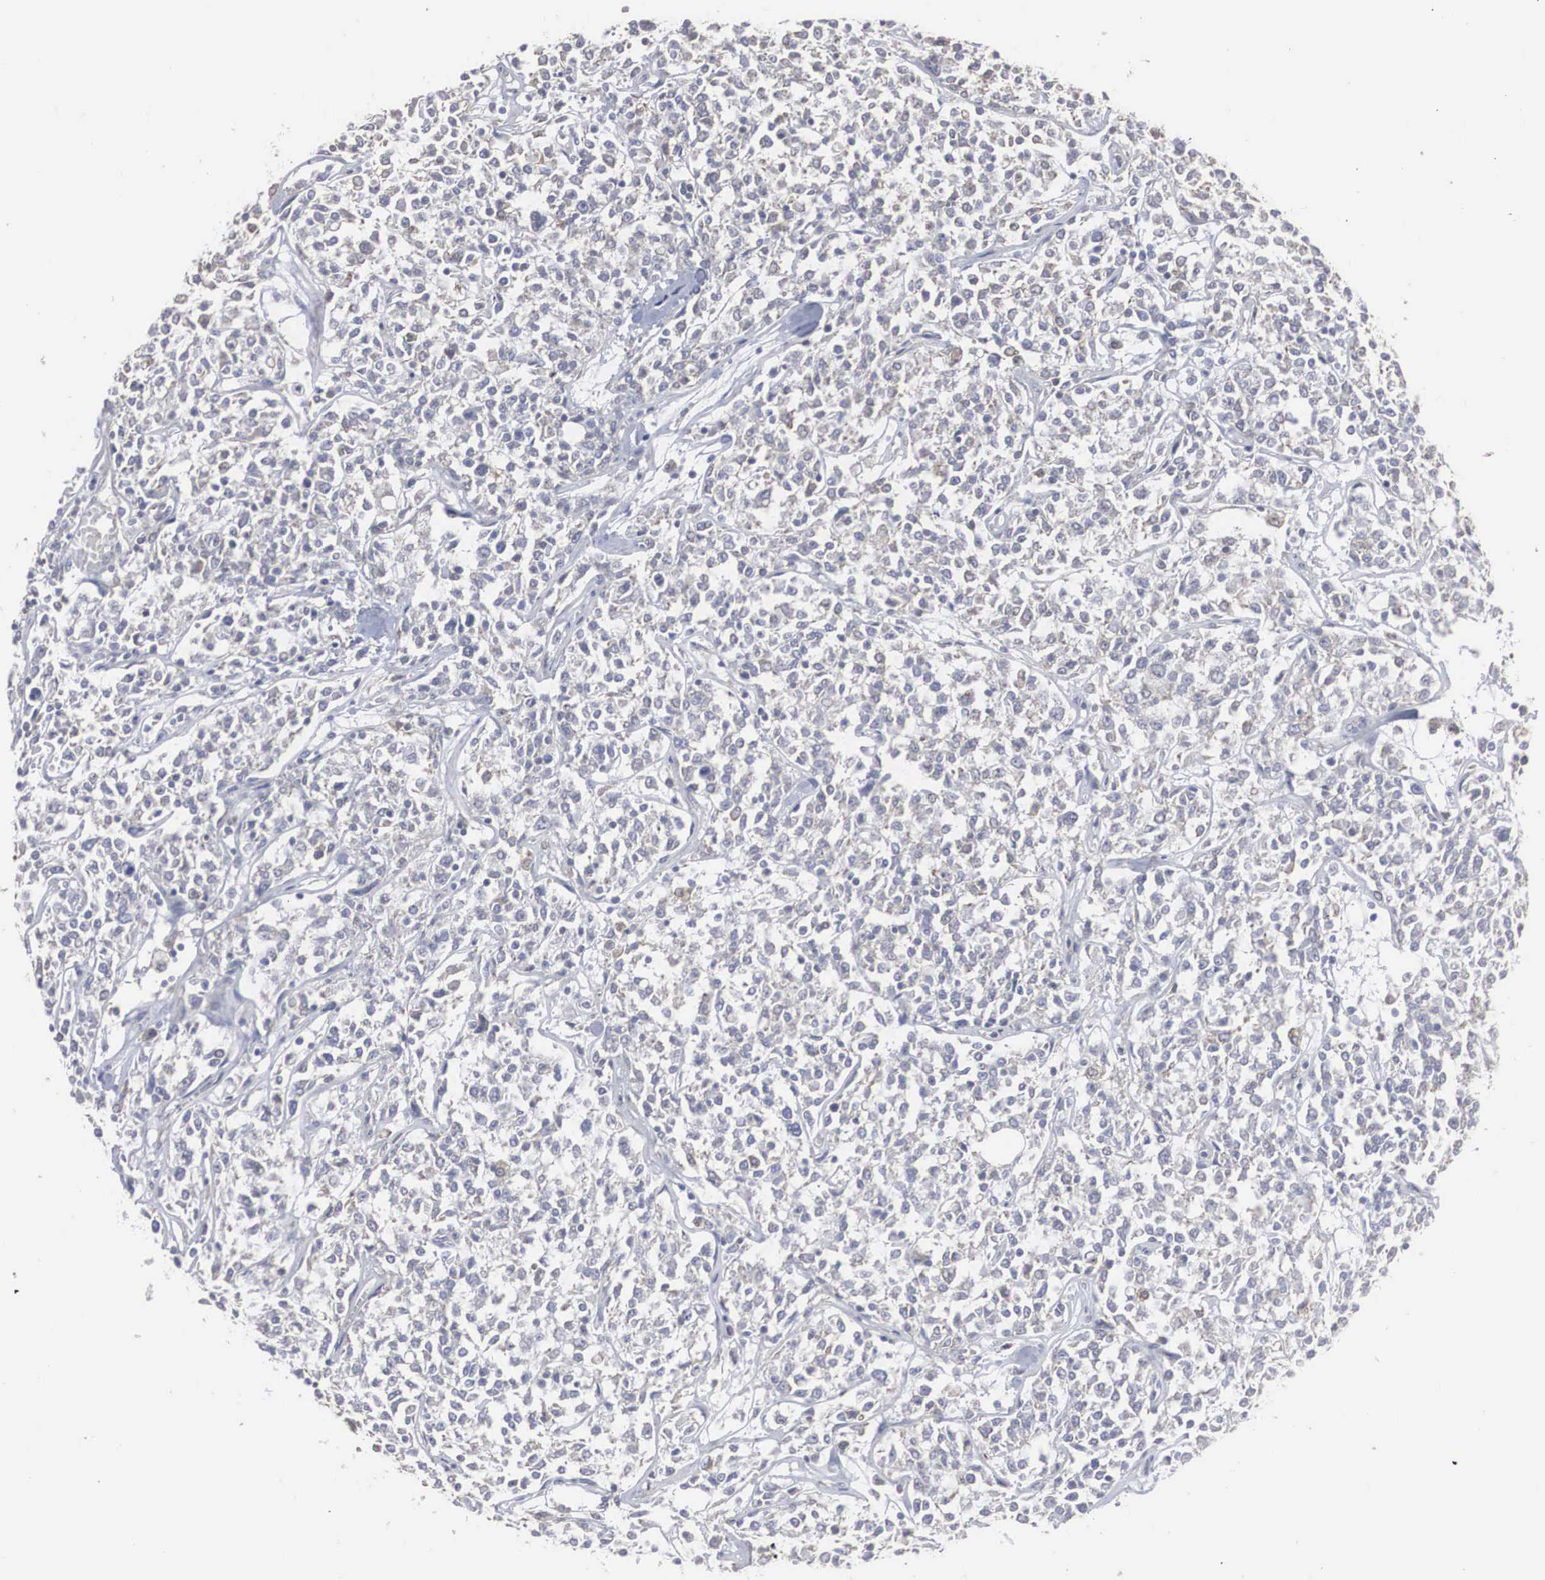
{"staining": {"intensity": "negative", "quantity": "none", "location": "none"}, "tissue": "lymphoma", "cell_type": "Tumor cells", "image_type": "cancer", "snomed": [{"axis": "morphology", "description": "Malignant lymphoma, non-Hodgkin's type, Low grade"}, {"axis": "topography", "description": "Small intestine"}], "caption": "DAB (3,3'-diaminobenzidine) immunohistochemical staining of human lymphoma demonstrates no significant expression in tumor cells.", "gene": "MIA2", "patient": {"sex": "female", "age": 59}}